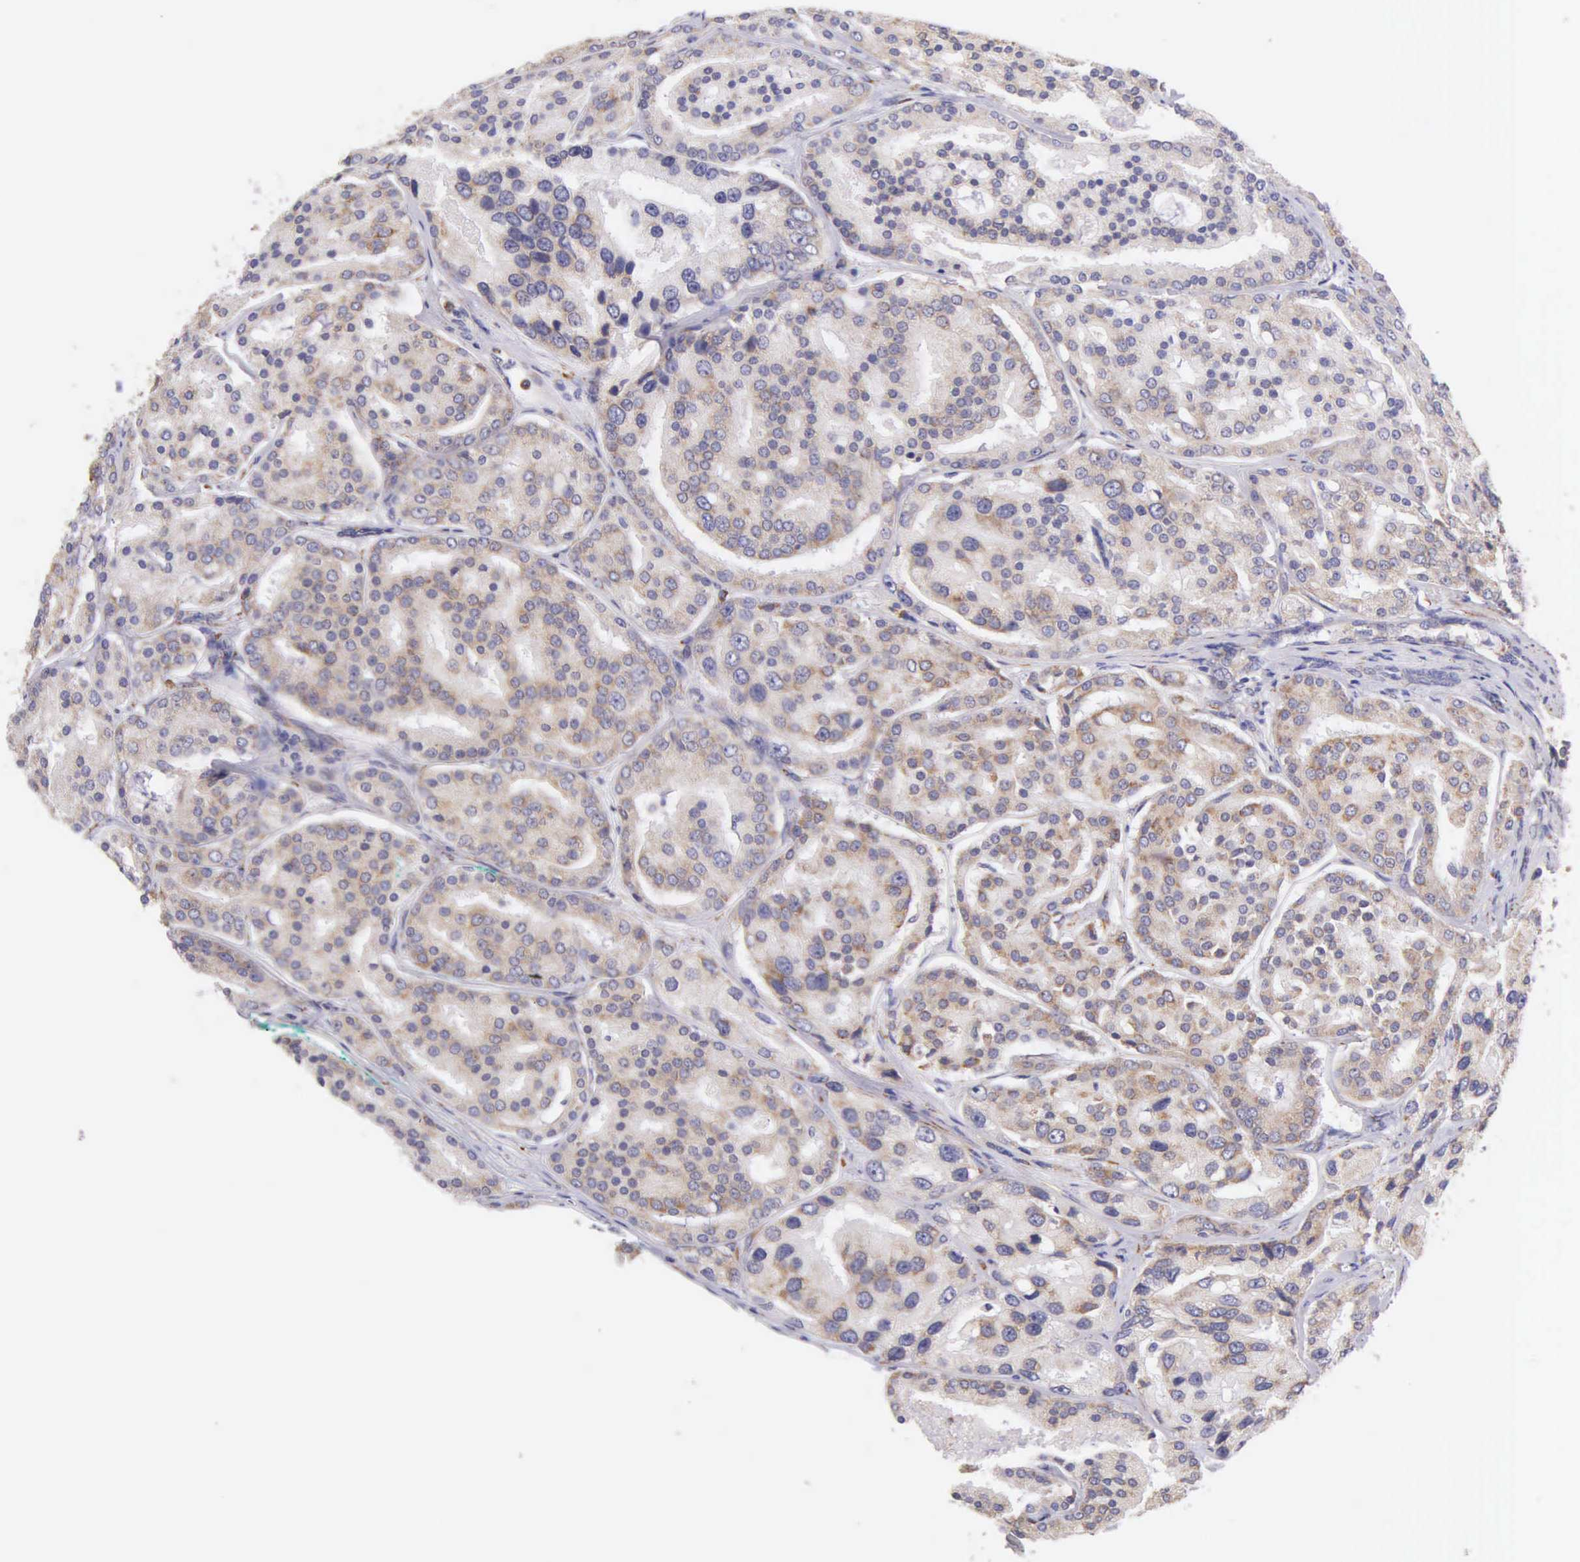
{"staining": {"intensity": "weak", "quantity": "25%-75%", "location": "cytoplasmic/membranous"}, "tissue": "prostate cancer", "cell_type": "Tumor cells", "image_type": "cancer", "snomed": [{"axis": "morphology", "description": "Adenocarcinoma, High grade"}, {"axis": "topography", "description": "Prostate"}], "caption": "This micrograph demonstrates immunohistochemistry (IHC) staining of human prostate high-grade adenocarcinoma, with low weak cytoplasmic/membranous expression in about 25%-75% of tumor cells.", "gene": "CKAP4", "patient": {"sex": "male", "age": 64}}